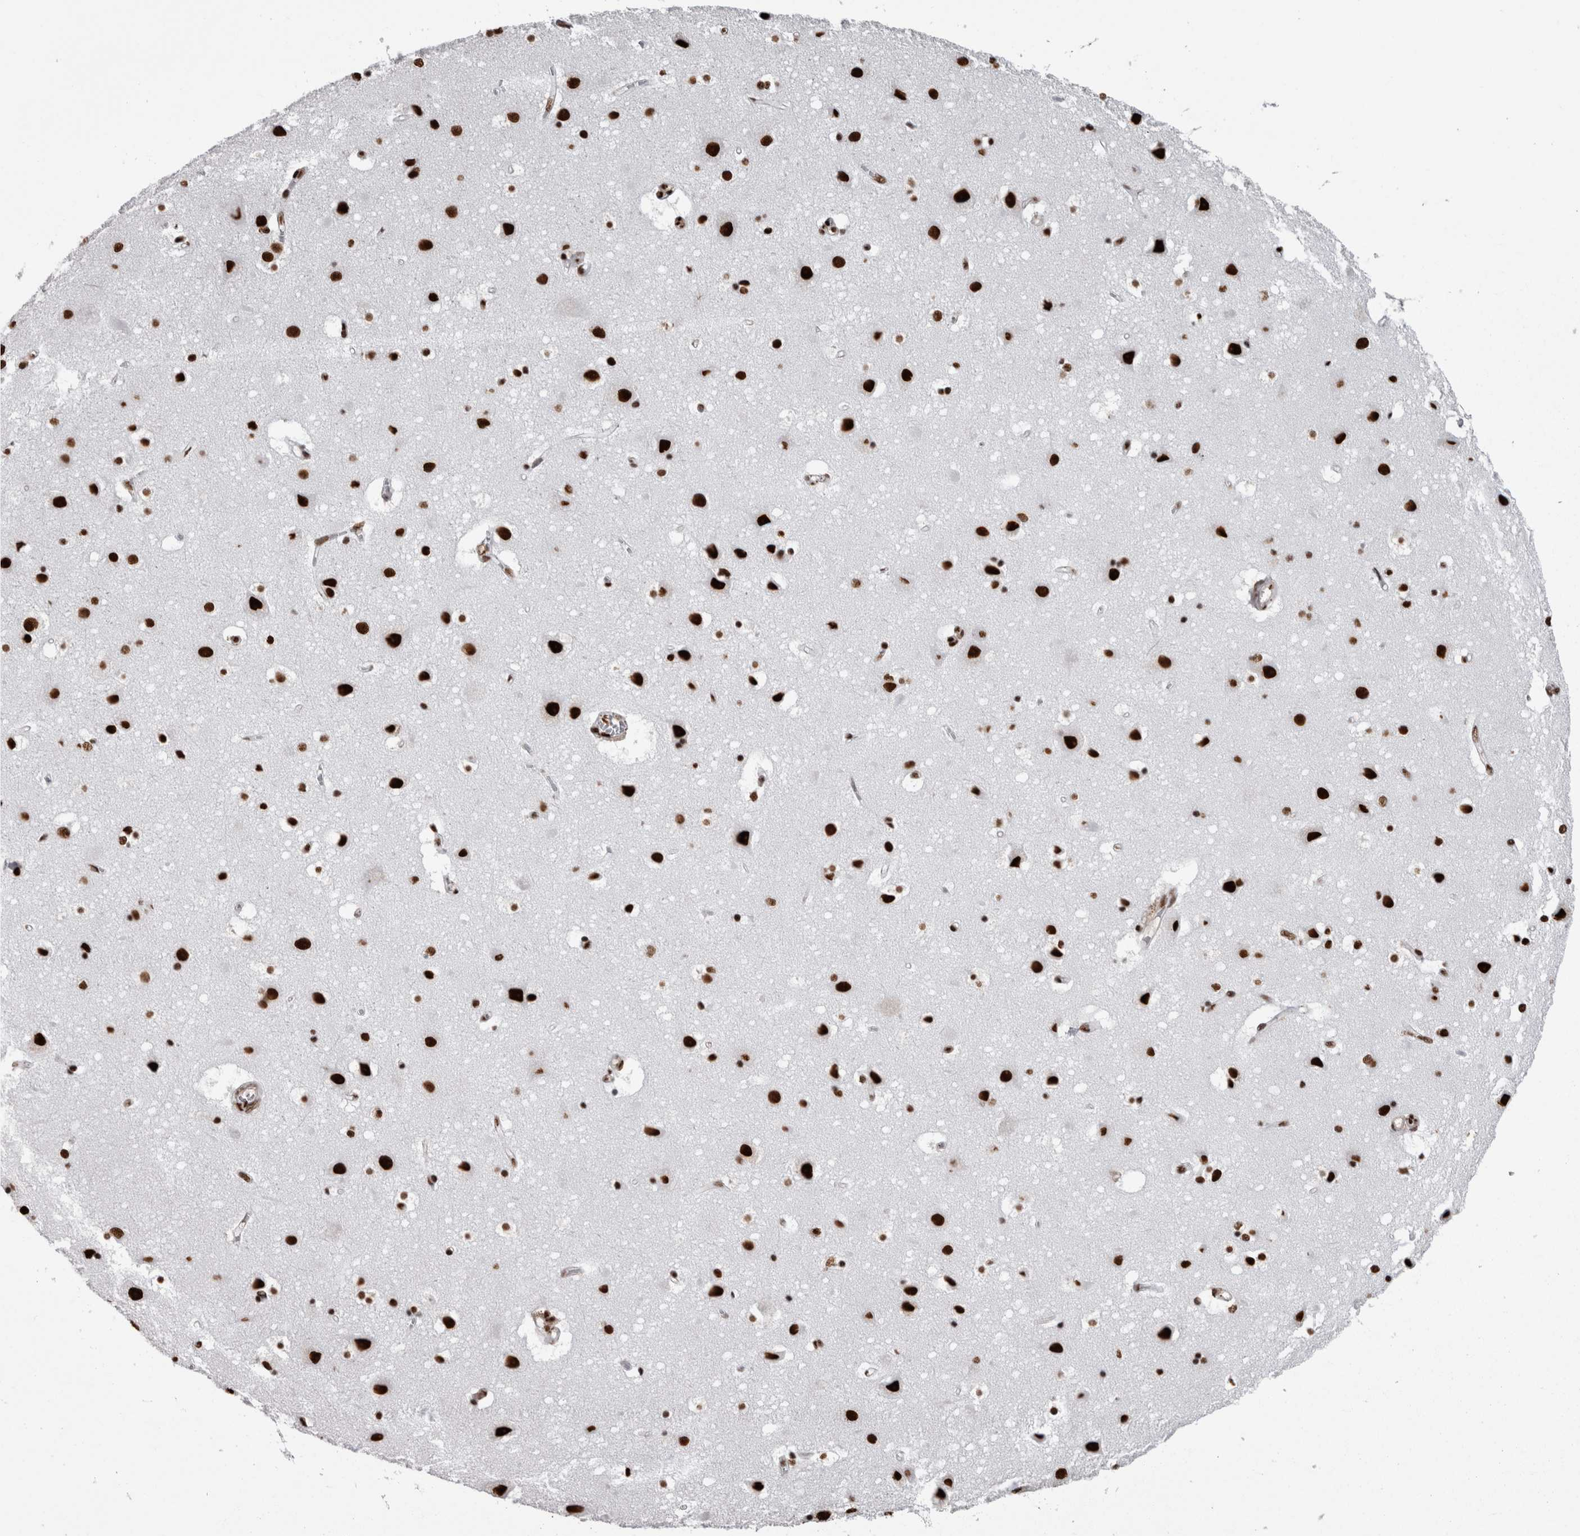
{"staining": {"intensity": "strong", "quantity": ">75%", "location": "nuclear"}, "tissue": "cerebral cortex", "cell_type": "Endothelial cells", "image_type": "normal", "snomed": [{"axis": "morphology", "description": "Normal tissue, NOS"}, {"axis": "topography", "description": "Cerebral cortex"}], "caption": "This is an image of immunohistochemistry staining of unremarkable cerebral cortex, which shows strong expression in the nuclear of endothelial cells.", "gene": "HNRNPM", "patient": {"sex": "male", "age": 54}}